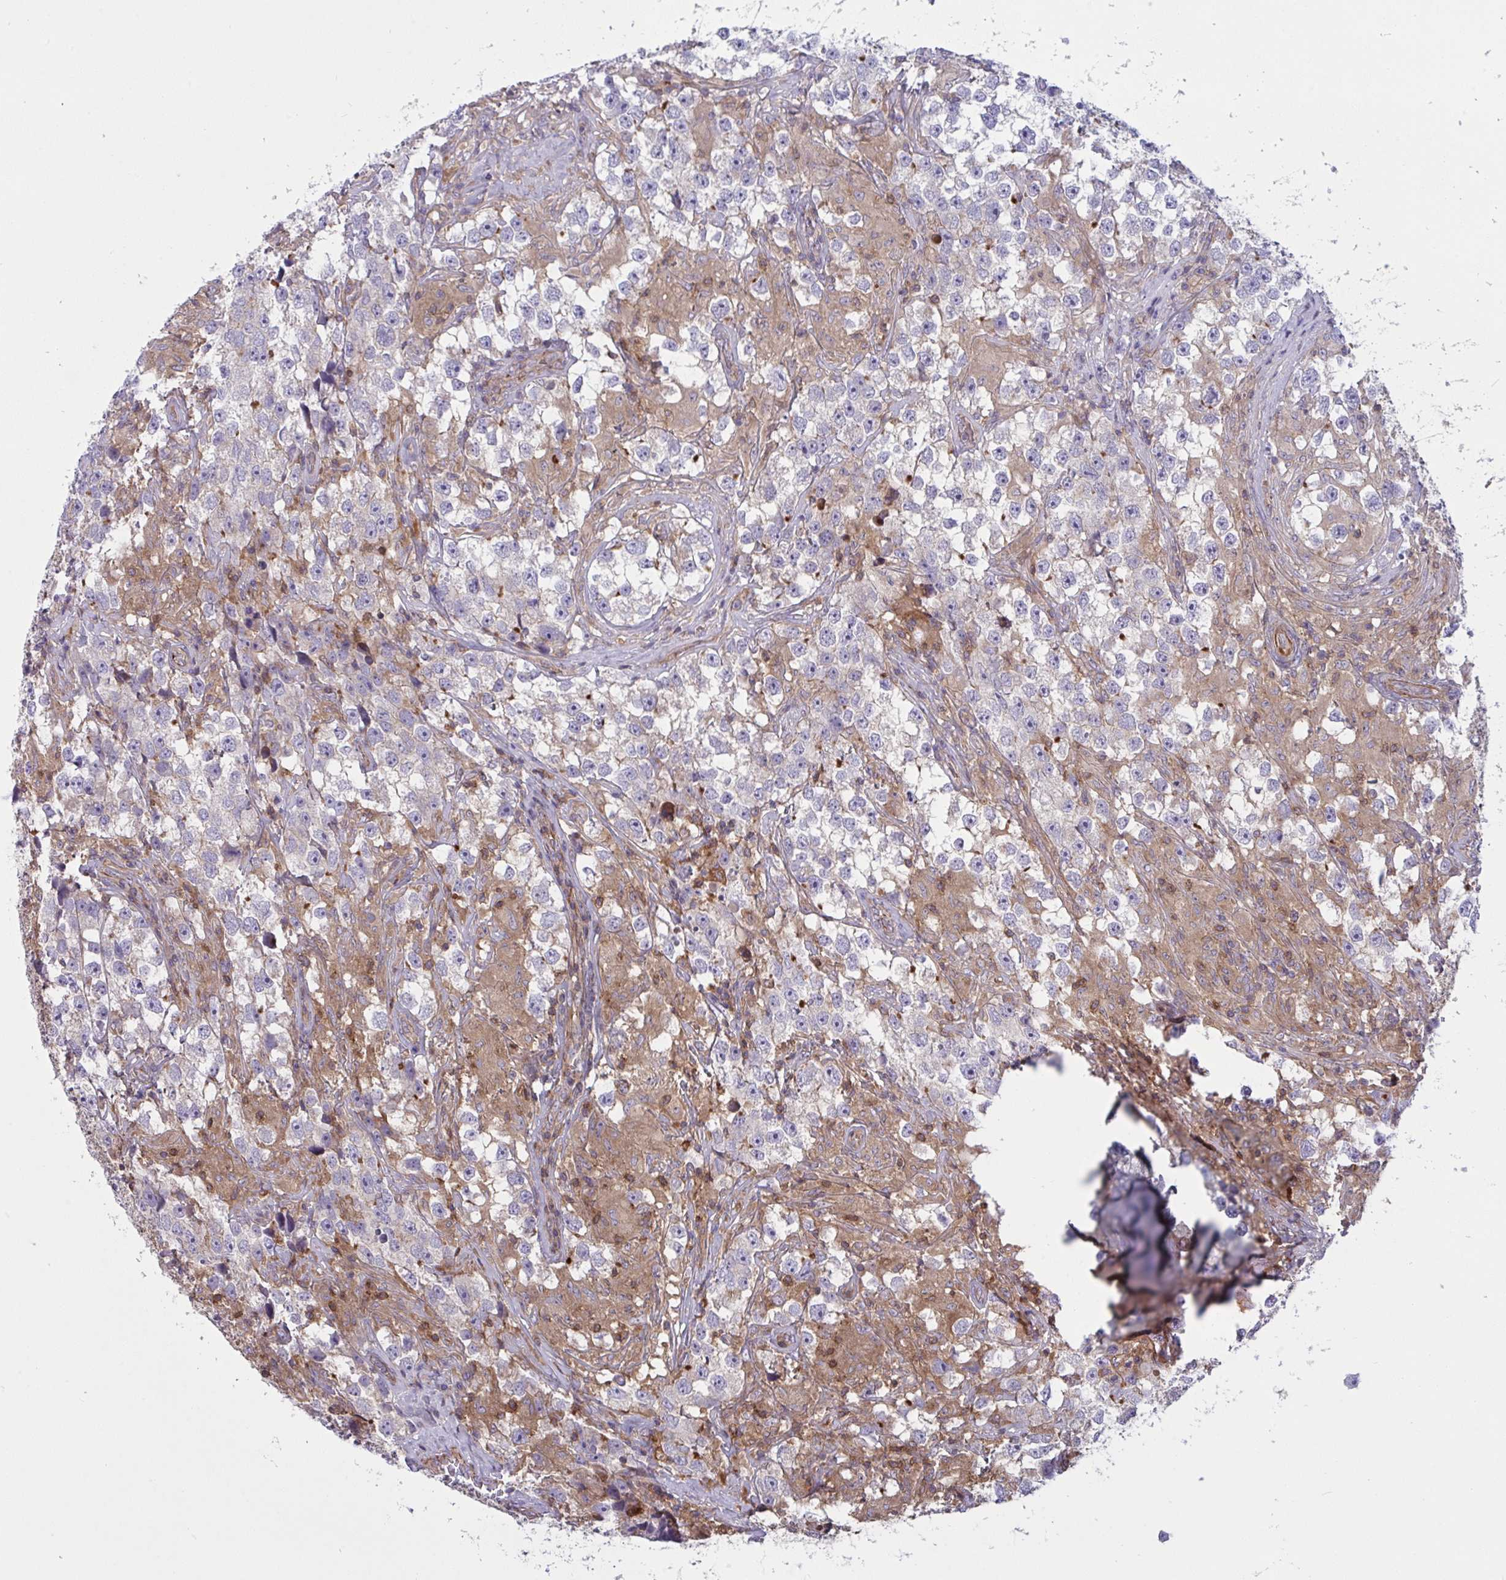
{"staining": {"intensity": "negative", "quantity": "none", "location": "none"}, "tissue": "testis cancer", "cell_type": "Tumor cells", "image_type": "cancer", "snomed": [{"axis": "morphology", "description": "Seminoma, NOS"}, {"axis": "topography", "description": "Testis"}], "caption": "Protein analysis of seminoma (testis) exhibits no significant staining in tumor cells. The staining is performed using DAB brown chromogen with nuclei counter-stained in using hematoxylin.", "gene": "TANK", "patient": {"sex": "male", "age": 46}}